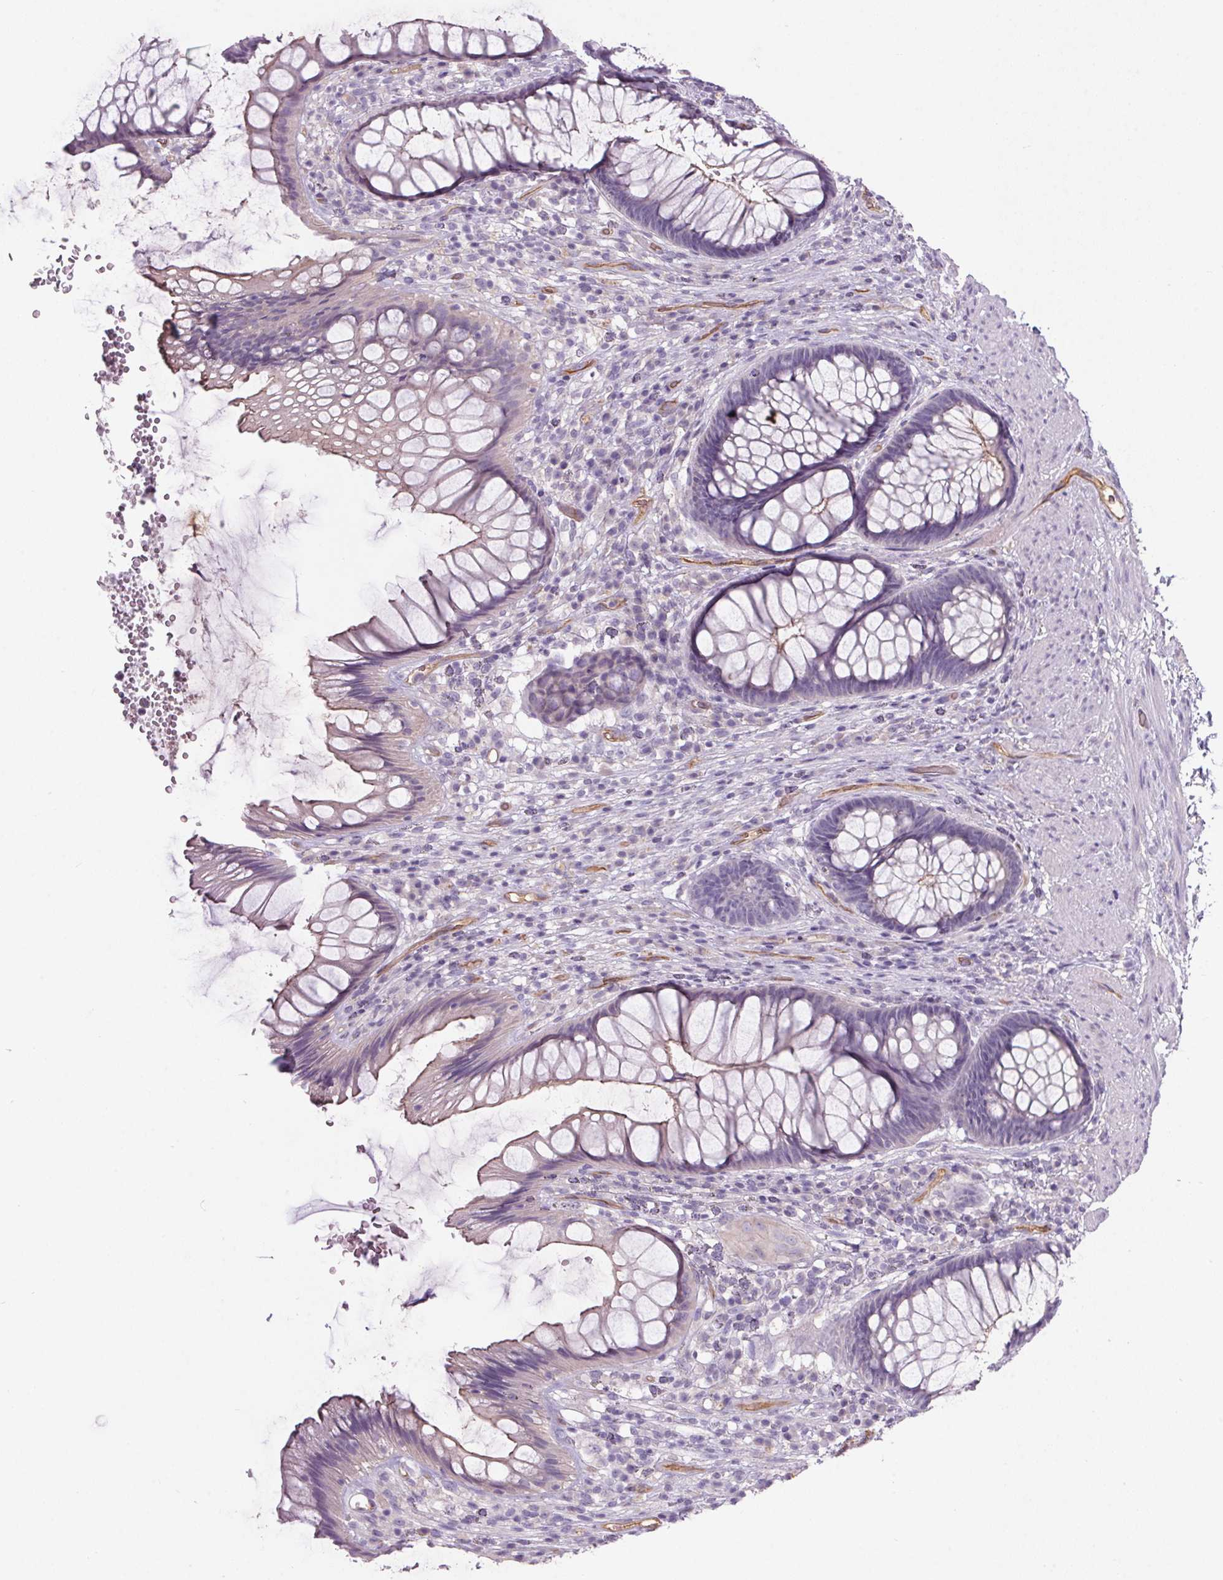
{"staining": {"intensity": "weak", "quantity": "25%-75%", "location": "cytoplasmic/membranous"}, "tissue": "rectum", "cell_type": "Glandular cells", "image_type": "normal", "snomed": [{"axis": "morphology", "description": "Normal tissue, NOS"}, {"axis": "topography", "description": "Rectum"}], "caption": "DAB (3,3'-diaminobenzidine) immunohistochemical staining of benign rectum exhibits weak cytoplasmic/membranous protein staining in approximately 25%-75% of glandular cells.", "gene": "APOC4", "patient": {"sex": "male", "age": 53}}